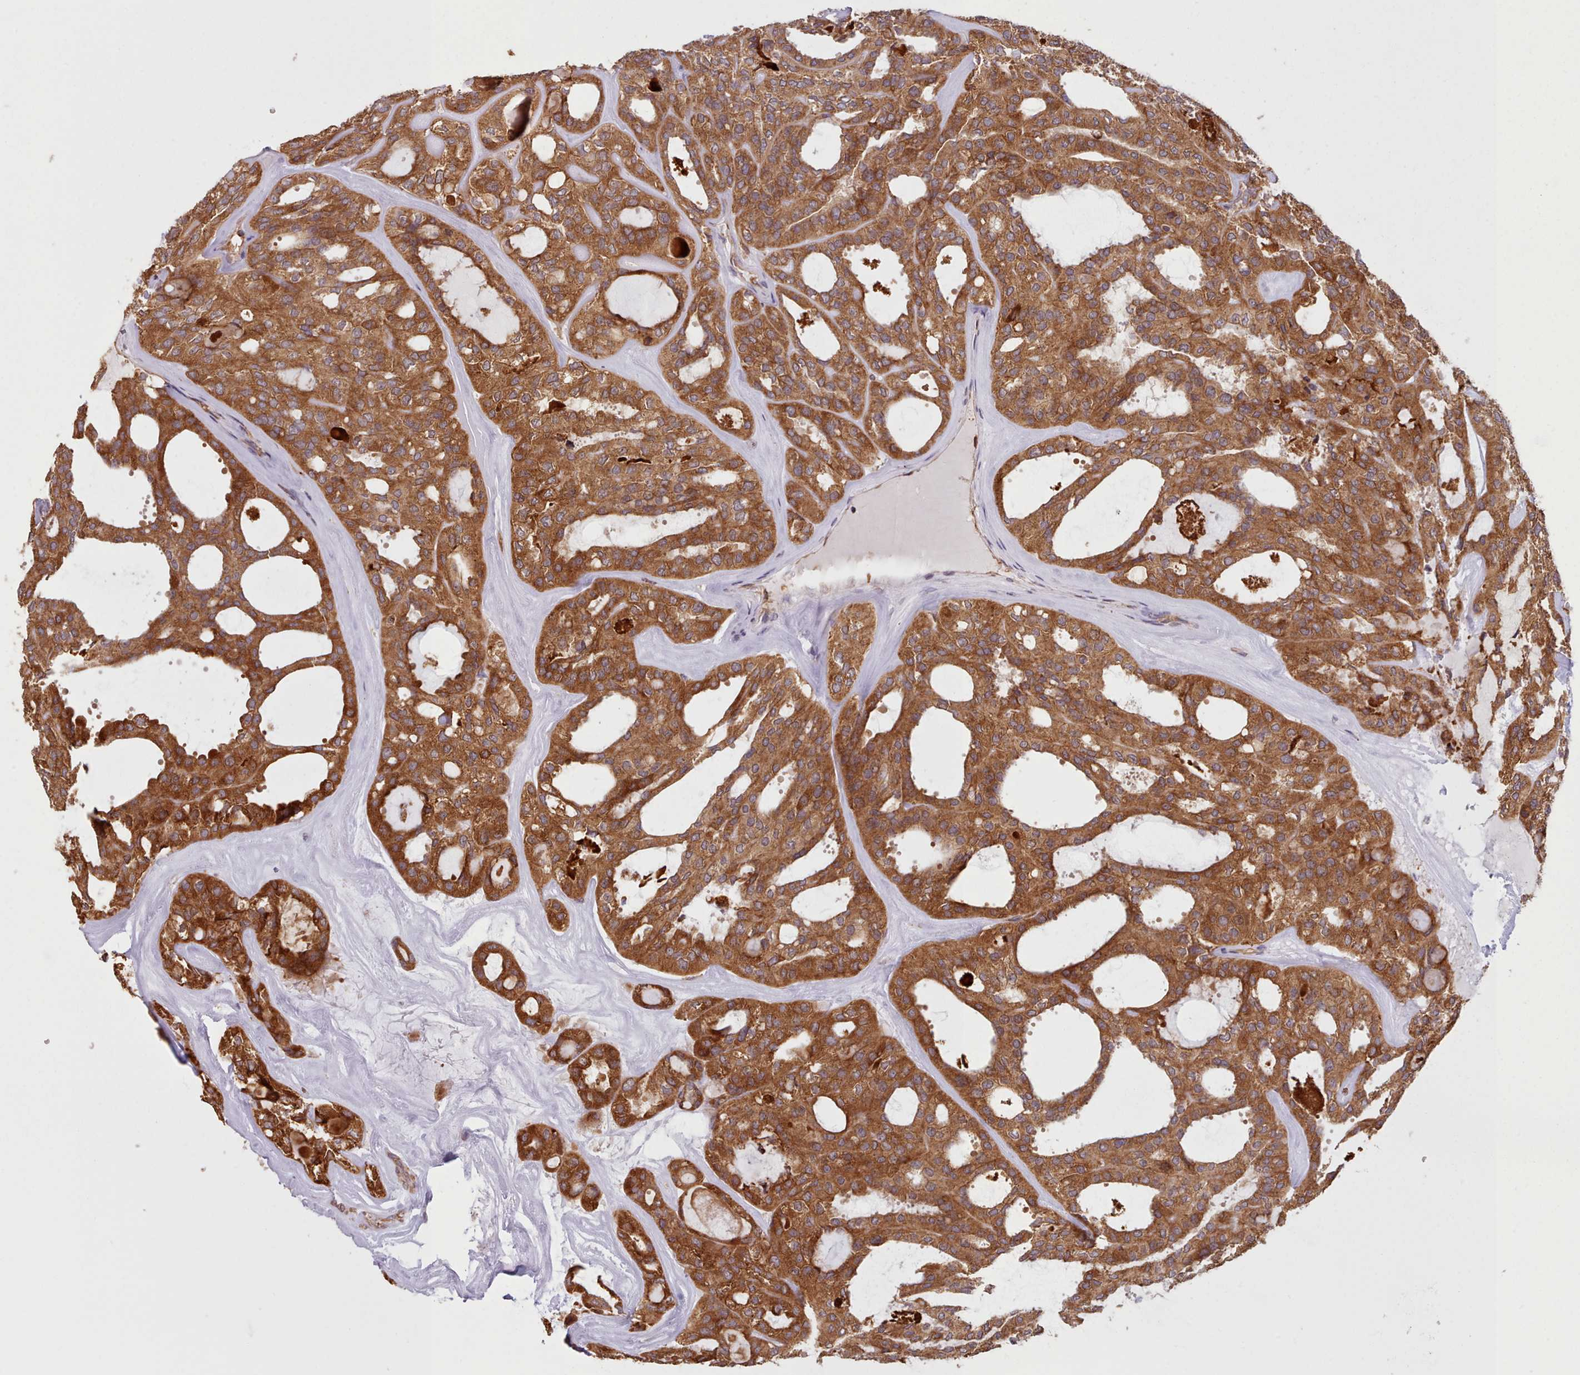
{"staining": {"intensity": "strong", "quantity": ">75%", "location": "cytoplasmic/membranous"}, "tissue": "thyroid cancer", "cell_type": "Tumor cells", "image_type": "cancer", "snomed": [{"axis": "morphology", "description": "Follicular adenoma carcinoma, NOS"}, {"axis": "topography", "description": "Thyroid gland"}], "caption": "Thyroid cancer stained with immunohistochemistry demonstrates strong cytoplasmic/membranous staining in approximately >75% of tumor cells.", "gene": "CRYBG1", "patient": {"sex": "male", "age": 75}}